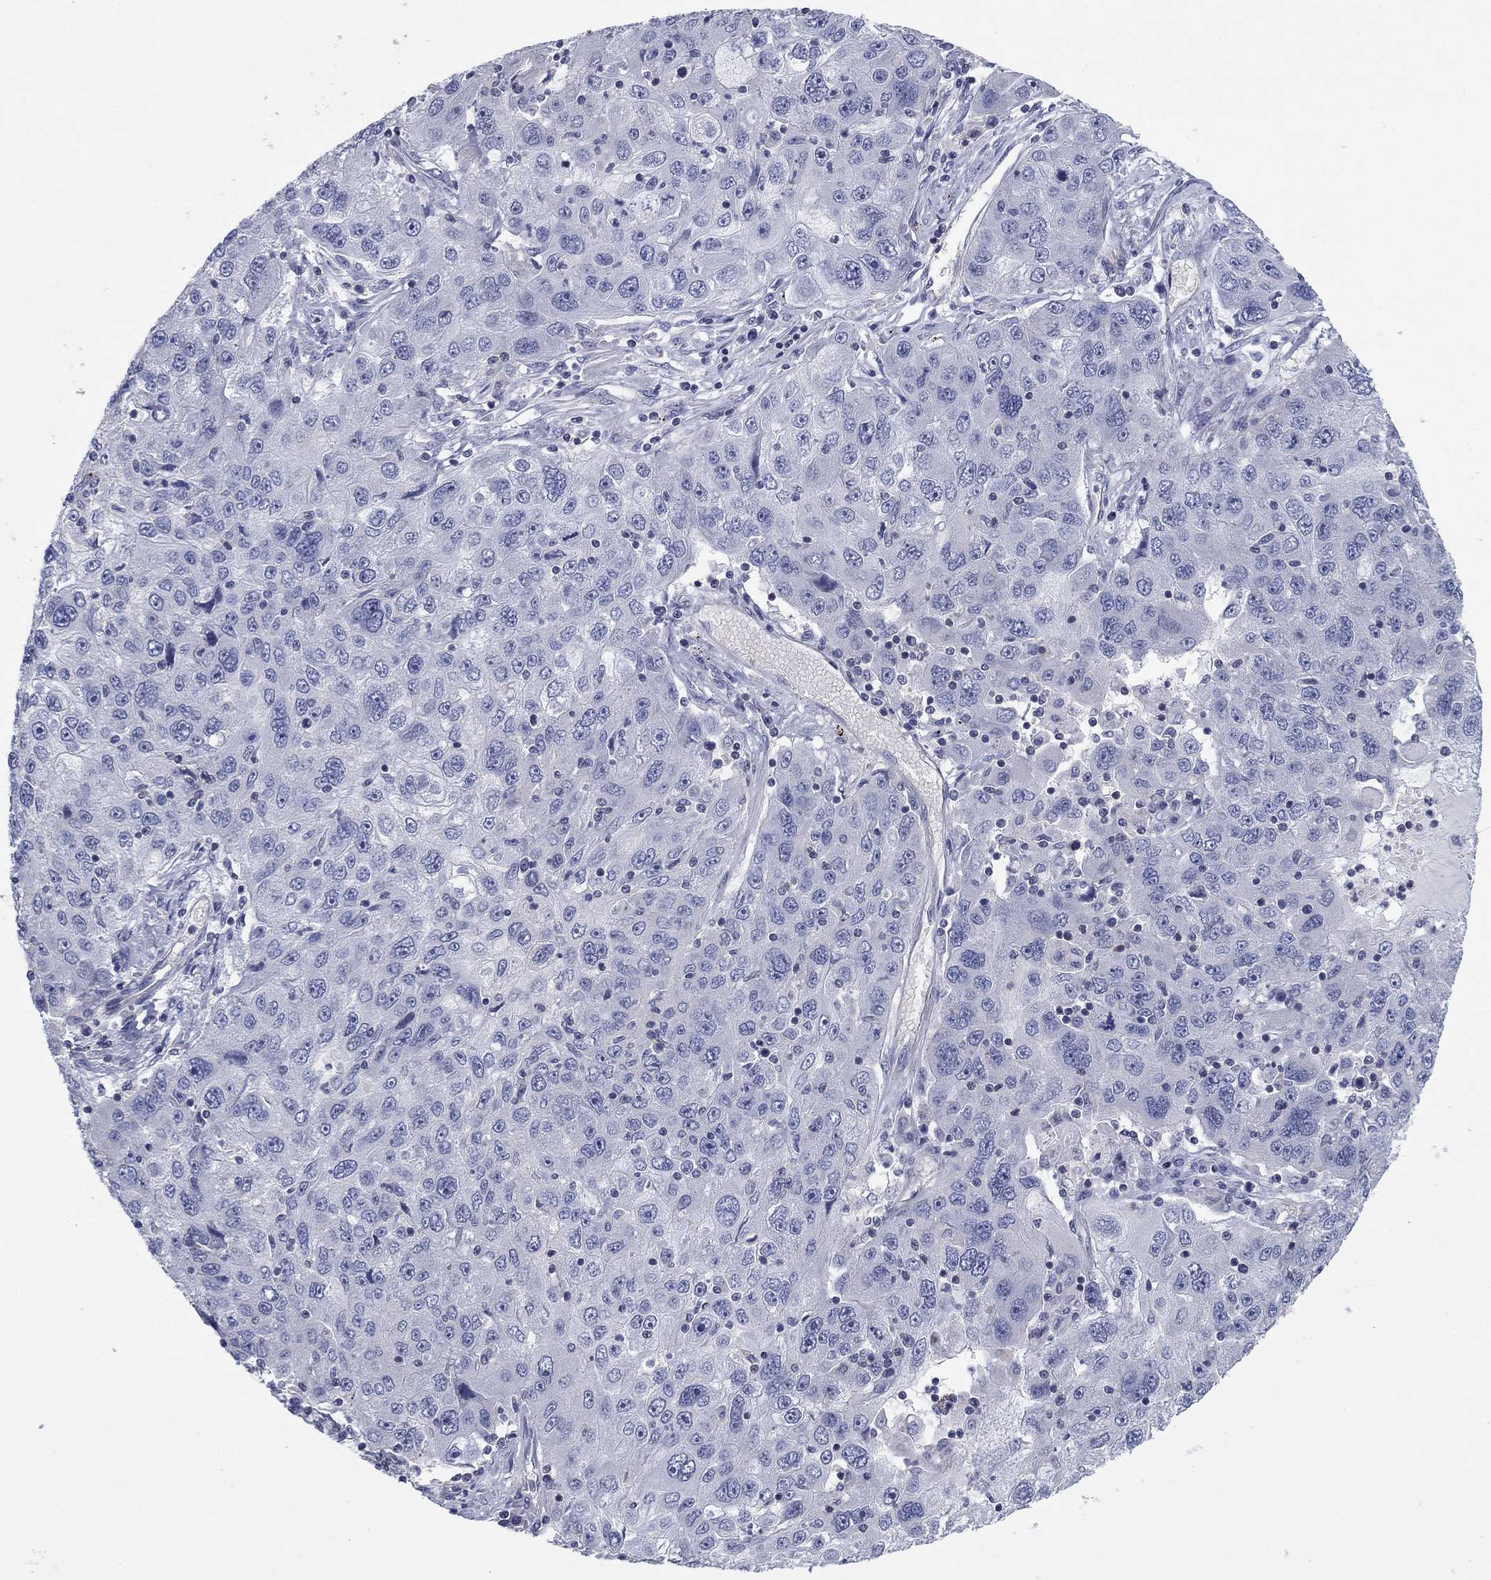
{"staining": {"intensity": "negative", "quantity": "none", "location": "none"}, "tissue": "stomach cancer", "cell_type": "Tumor cells", "image_type": "cancer", "snomed": [{"axis": "morphology", "description": "Adenocarcinoma, NOS"}, {"axis": "topography", "description": "Stomach"}], "caption": "The histopathology image shows no significant positivity in tumor cells of stomach adenocarcinoma. Nuclei are stained in blue.", "gene": "PSD4", "patient": {"sex": "male", "age": 56}}